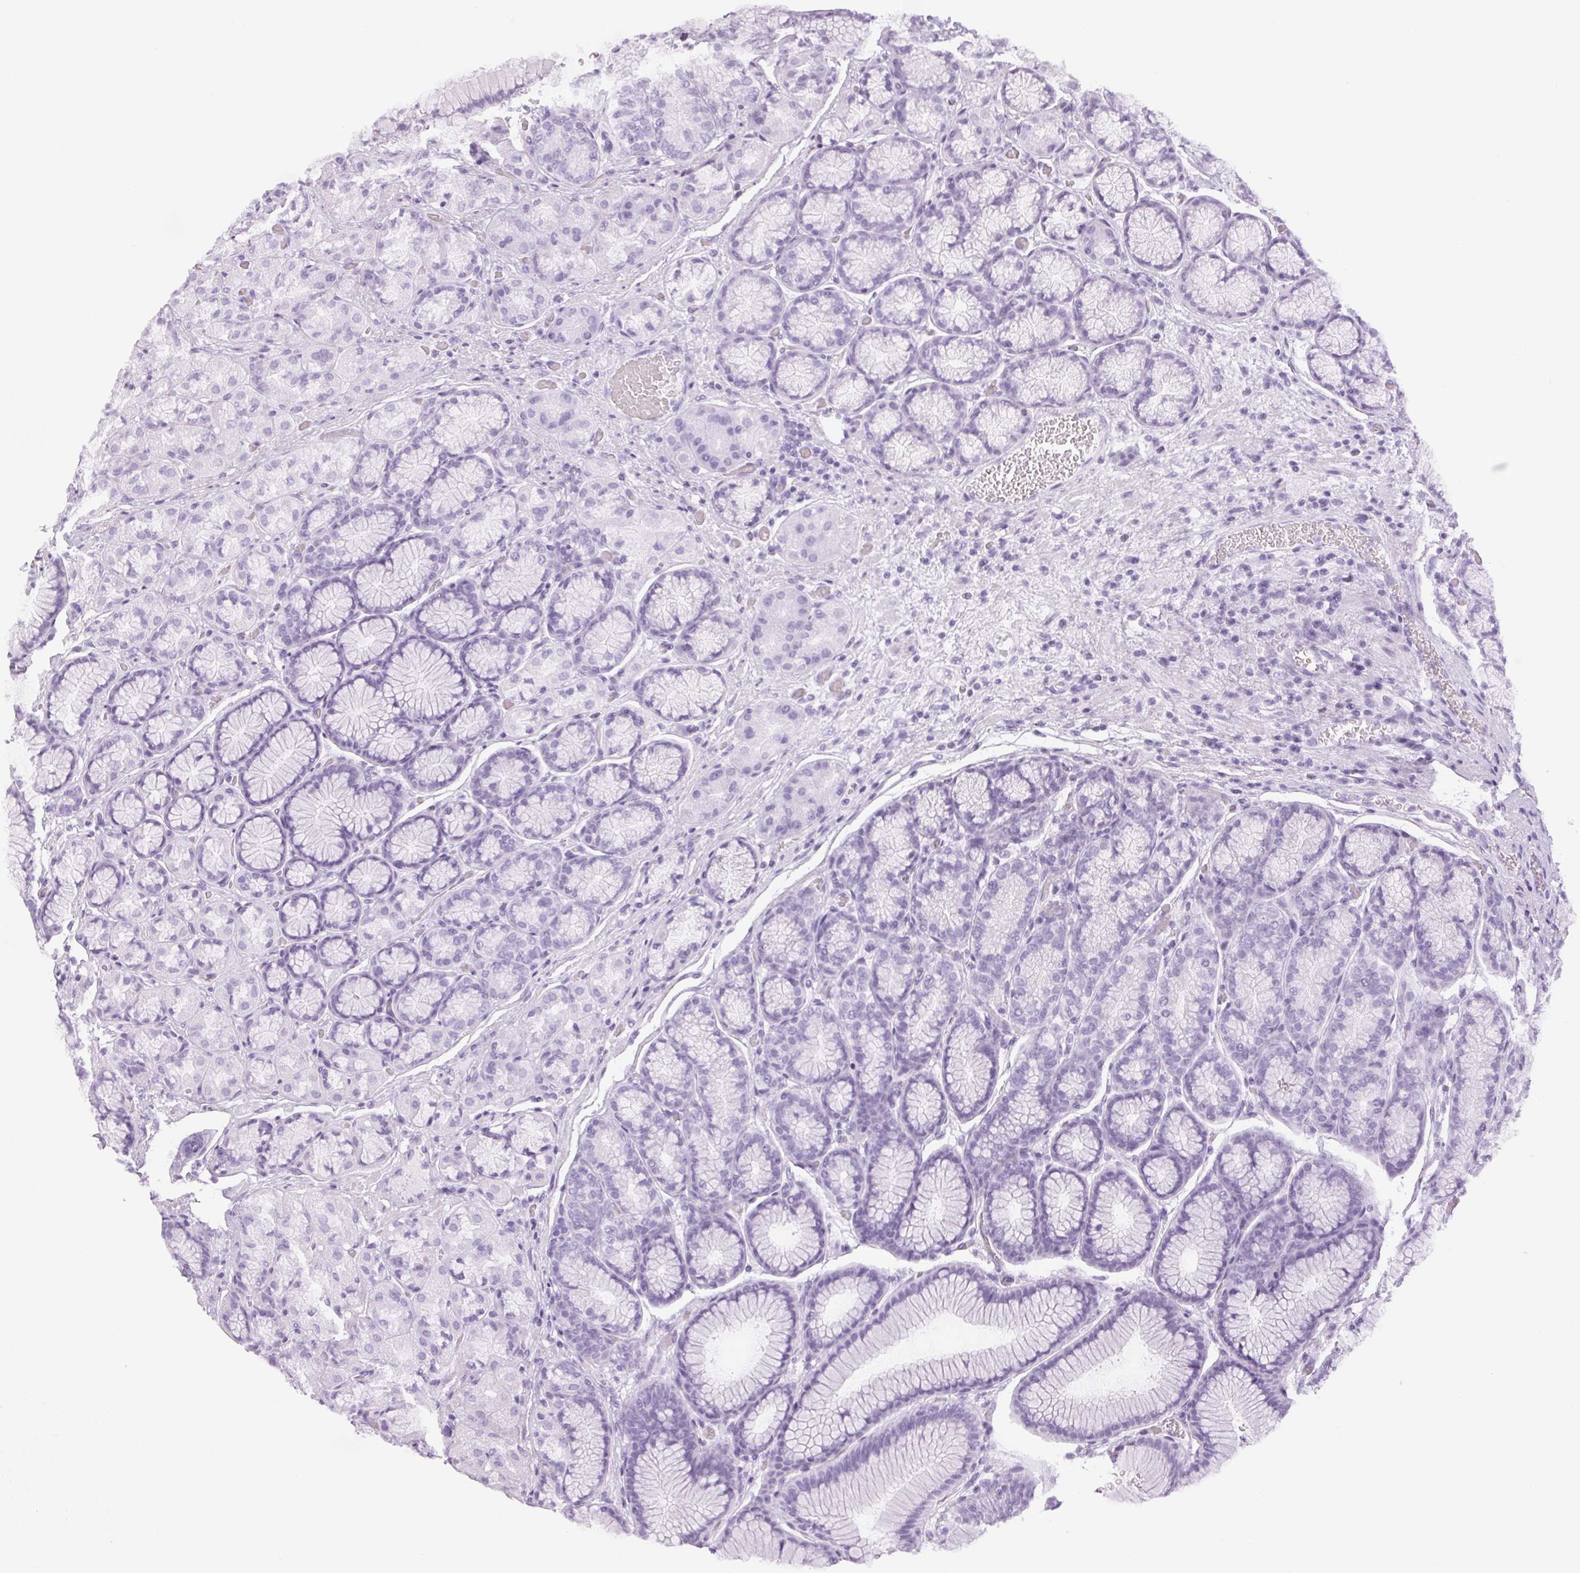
{"staining": {"intensity": "negative", "quantity": "none", "location": "none"}, "tissue": "stomach", "cell_type": "Glandular cells", "image_type": "normal", "snomed": [{"axis": "morphology", "description": "Normal tissue, NOS"}, {"axis": "morphology", "description": "Adenocarcinoma, NOS"}, {"axis": "morphology", "description": "Adenocarcinoma, High grade"}, {"axis": "topography", "description": "Stomach, upper"}, {"axis": "topography", "description": "Stomach"}], "caption": "The micrograph exhibits no significant positivity in glandular cells of stomach. (Brightfield microscopy of DAB IHC at high magnification).", "gene": "LTF", "patient": {"sex": "female", "age": 65}}